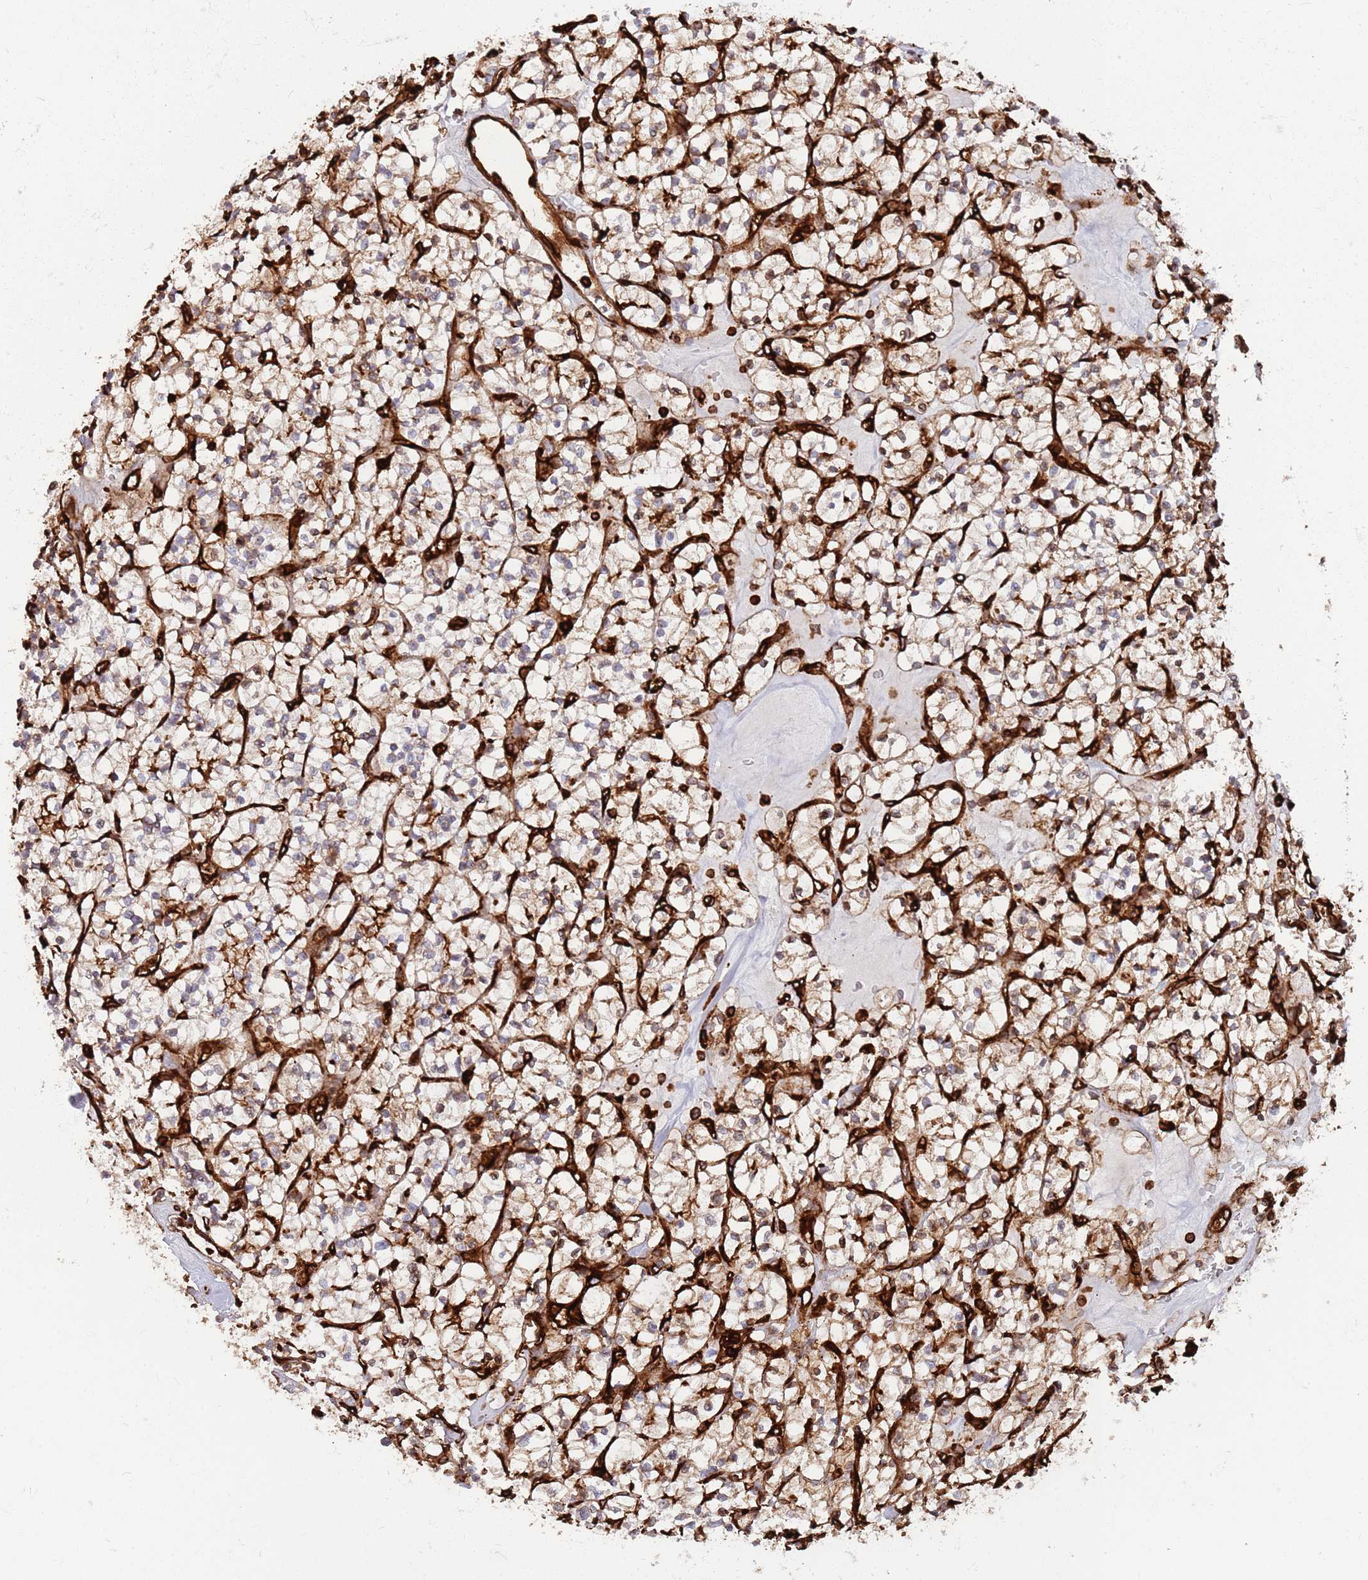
{"staining": {"intensity": "moderate", "quantity": "25%-75%", "location": "cytoplasmic/membranous"}, "tissue": "renal cancer", "cell_type": "Tumor cells", "image_type": "cancer", "snomed": [{"axis": "morphology", "description": "Adenocarcinoma, NOS"}, {"axis": "topography", "description": "Kidney"}], "caption": "There is medium levels of moderate cytoplasmic/membranous expression in tumor cells of adenocarcinoma (renal), as demonstrated by immunohistochemical staining (brown color).", "gene": "KBTBD7", "patient": {"sex": "female", "age": 64}}